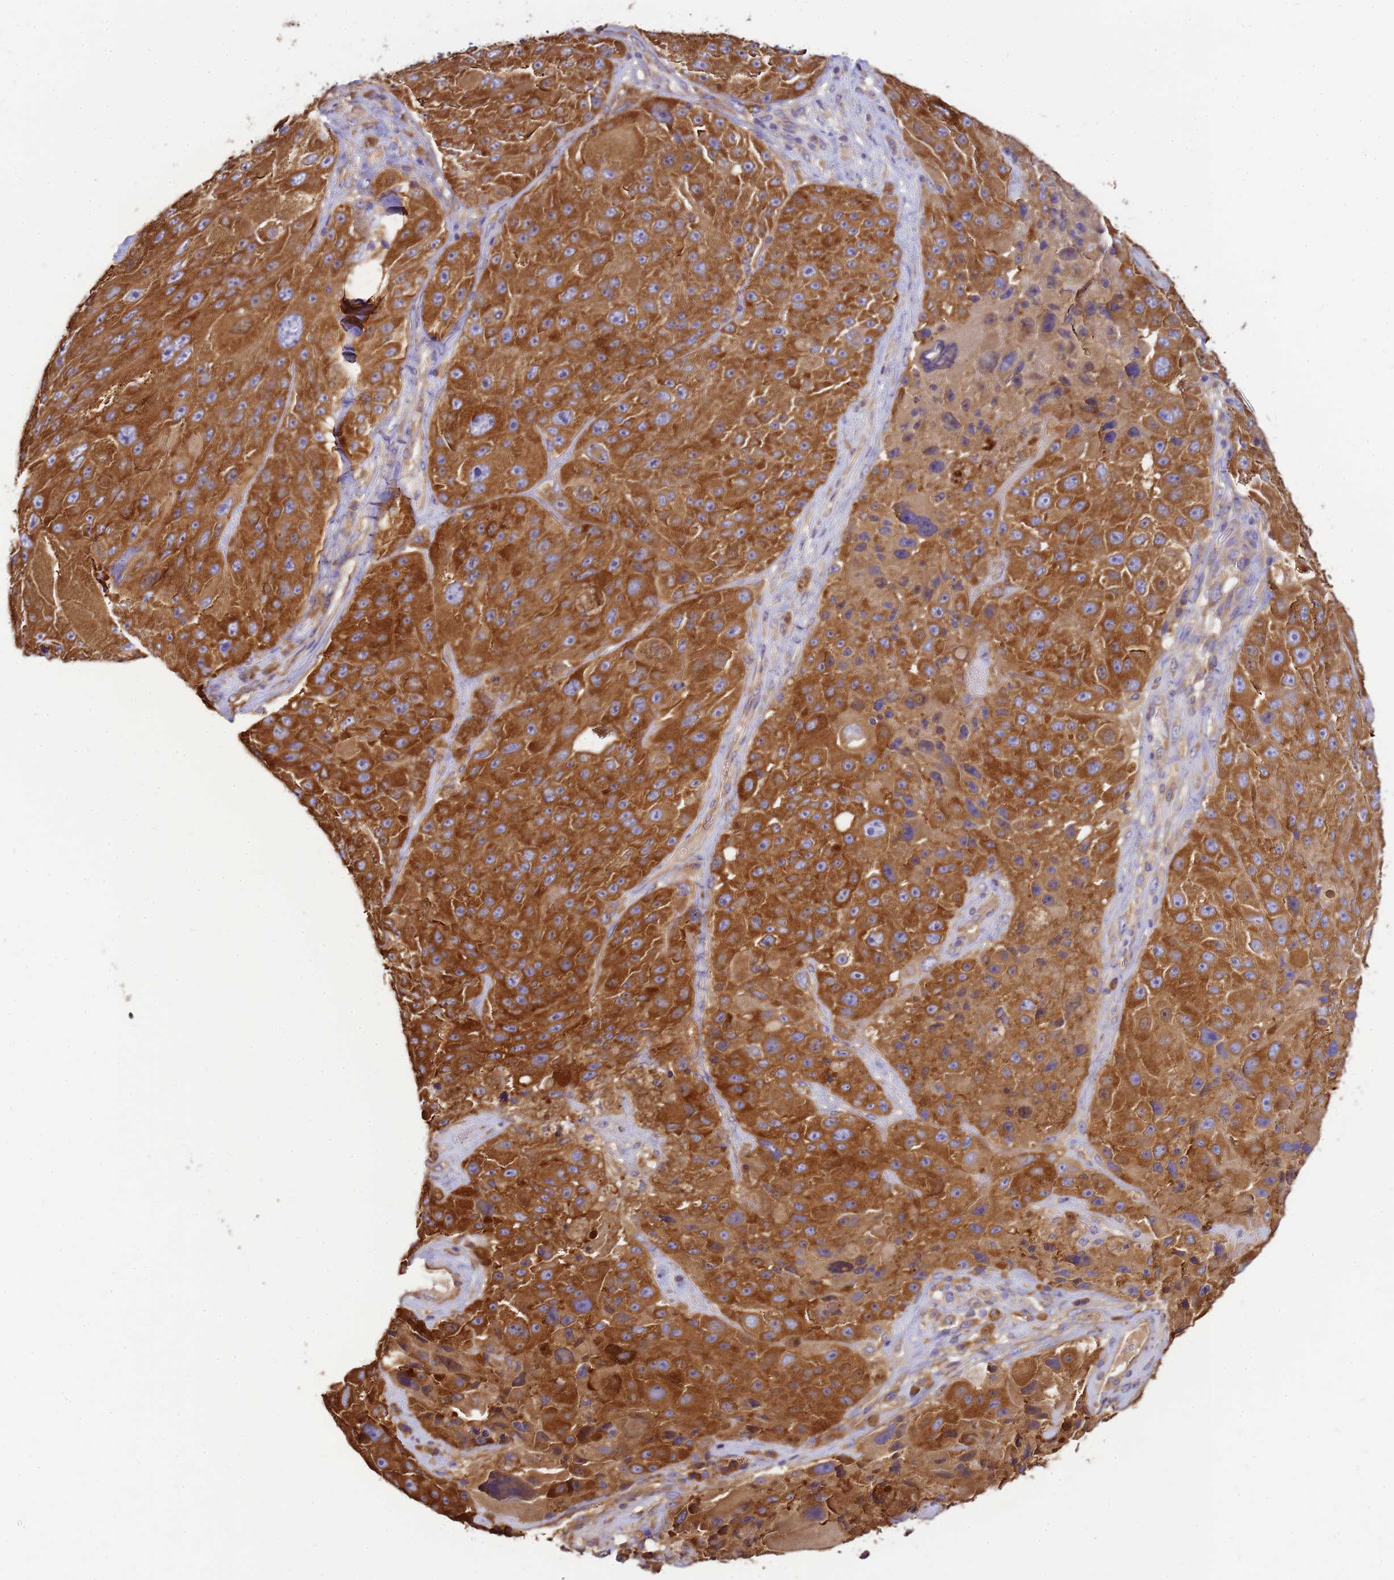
{"staining": {"intensity": "strong", "quantity": ">75%", "location": "cytoplasmic/membranous"}, "tissue": "melanoma", "cell_type": "Tumor cells", "image_type": "cancer", "snomed": [{"axis": "morphology", "description": "Malignant melanoma, Metastatic site"}, {"axis": "topography", "description": "Lymph node"}], "caption": "Immunohistochemical staining of melanoma displays high levels of strong cytoplasmic/membranous protein staining in approximately >75% of tumor cells.", "gene": "NARS1", "patient": {"sex": "male", "age": 62}}